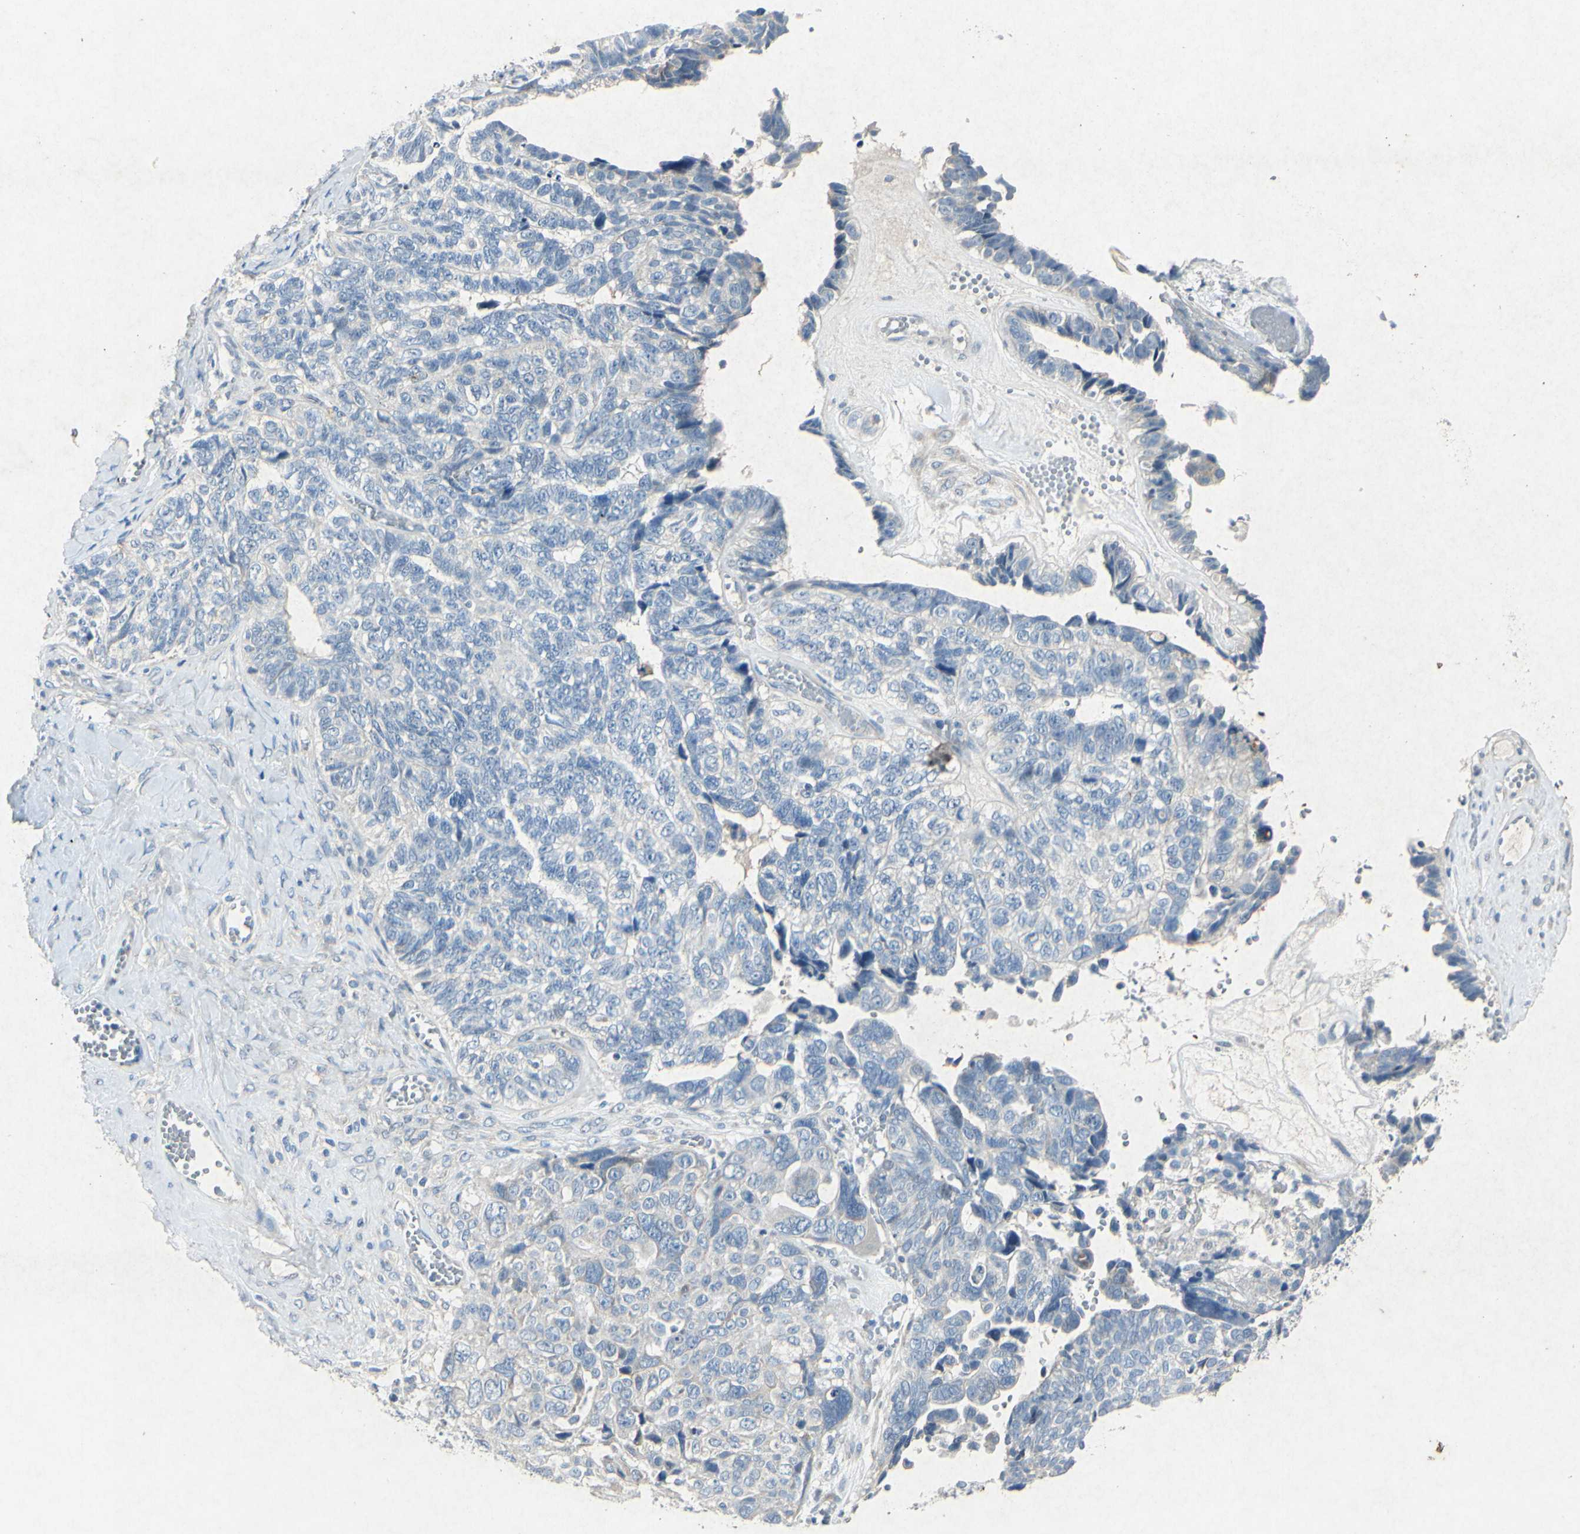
{"staining": {"intensity": "negative", "quantity": "none", "location": "none"}, "tissue": "ovarian cancer", "cell_type": "Tumor cells", "image_type": "cancer", "snomed": [{"axis": "morphology", "description": "Cystadenocarcinoma, serous, NOS"}, {"axis": "topography", "description": "Ovary"}], "caption": "An image of serous cystadenocarcinoma (ovarian) stained for a protein shows no brown staining in tumor cells.", "gene": "SNAP91", "patient": {"sex": "female", "age": 79}}